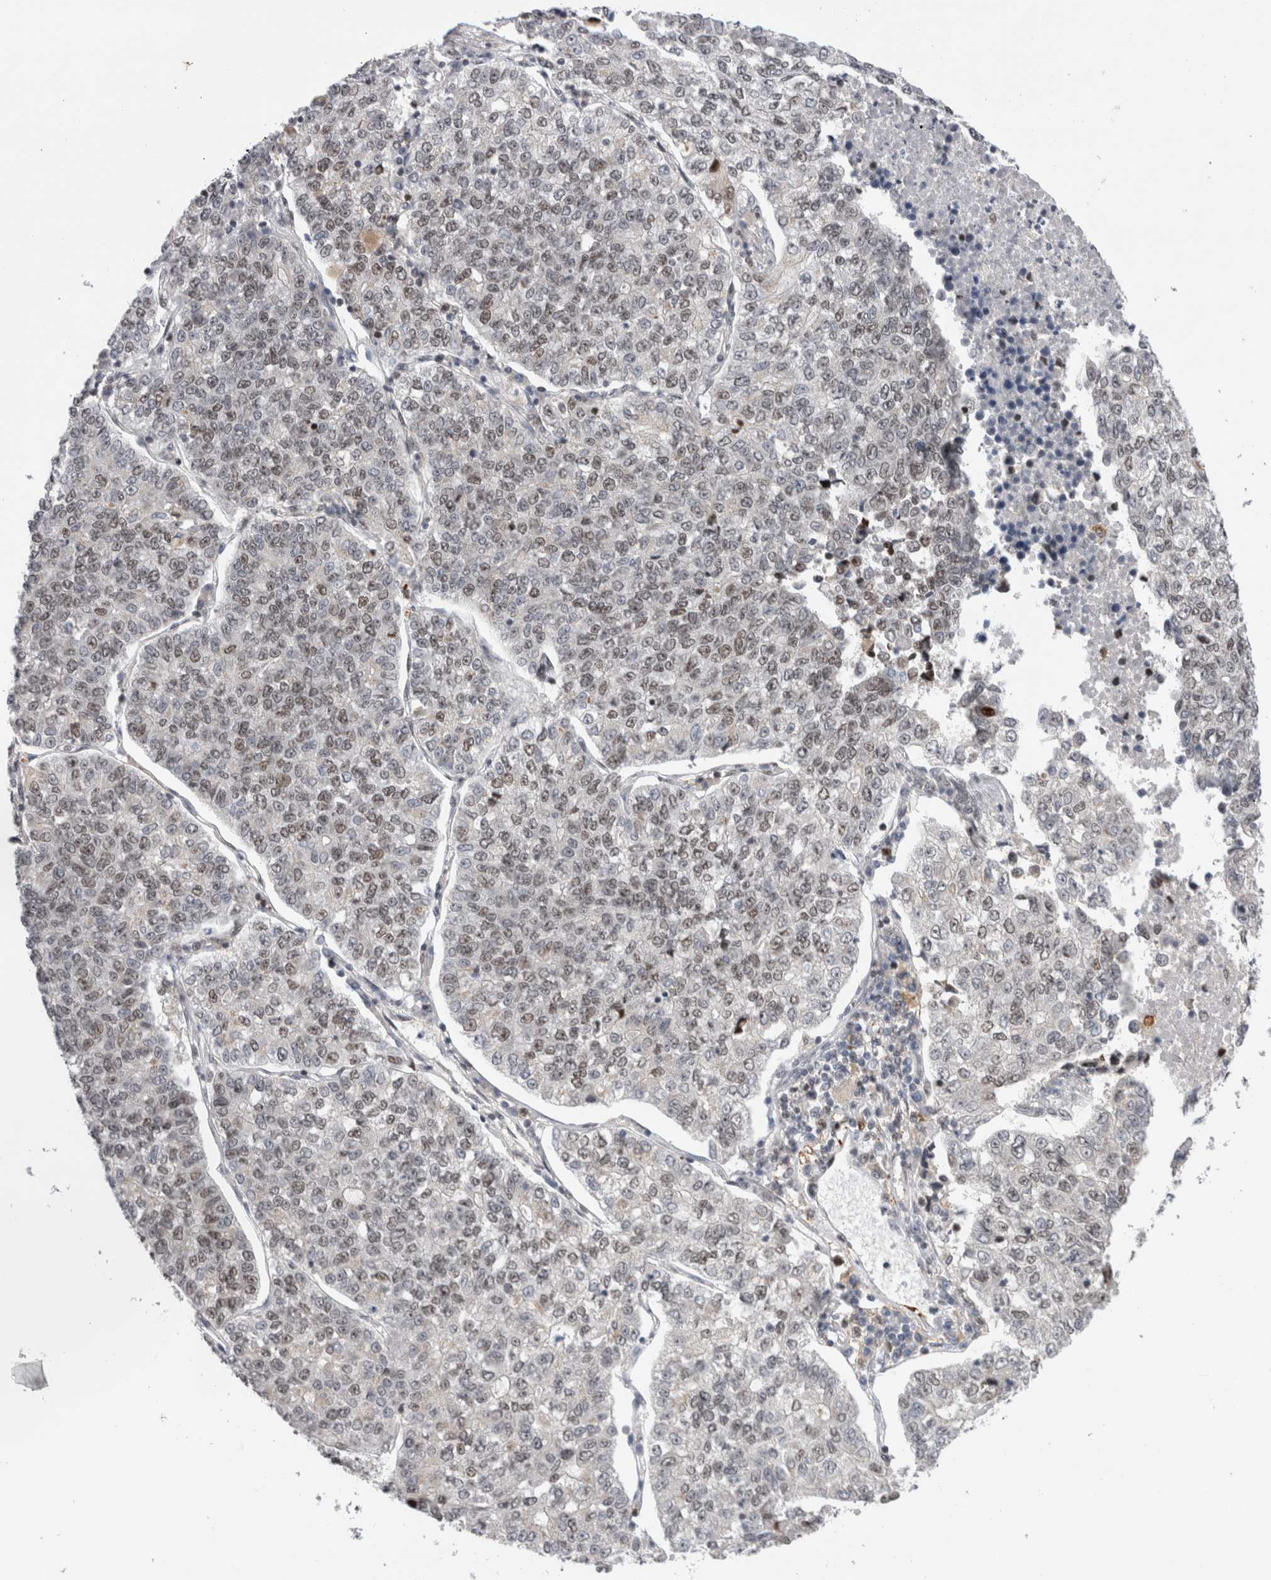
{"staining": {"intensity": "weak", "quantity": "25%-75%", "location": "nuclear"}, "tissue": "lung cancer", "cell_type": "Tumor cells", "image_type": "cancer", "snomed": [{"axis": "morphology", "description": "Adenocarcinoma, NOS"}, {"axis": "topography", "description": "Lung"}], "caption": "Brown immunohistochemical staining in human lung cancer (adenocarcinoma) exhibits weak nuclear staining in about 25%-75% of tumor cells.", "gene": "ZNF521", "patient": {"sex": "male", "age": 49}}